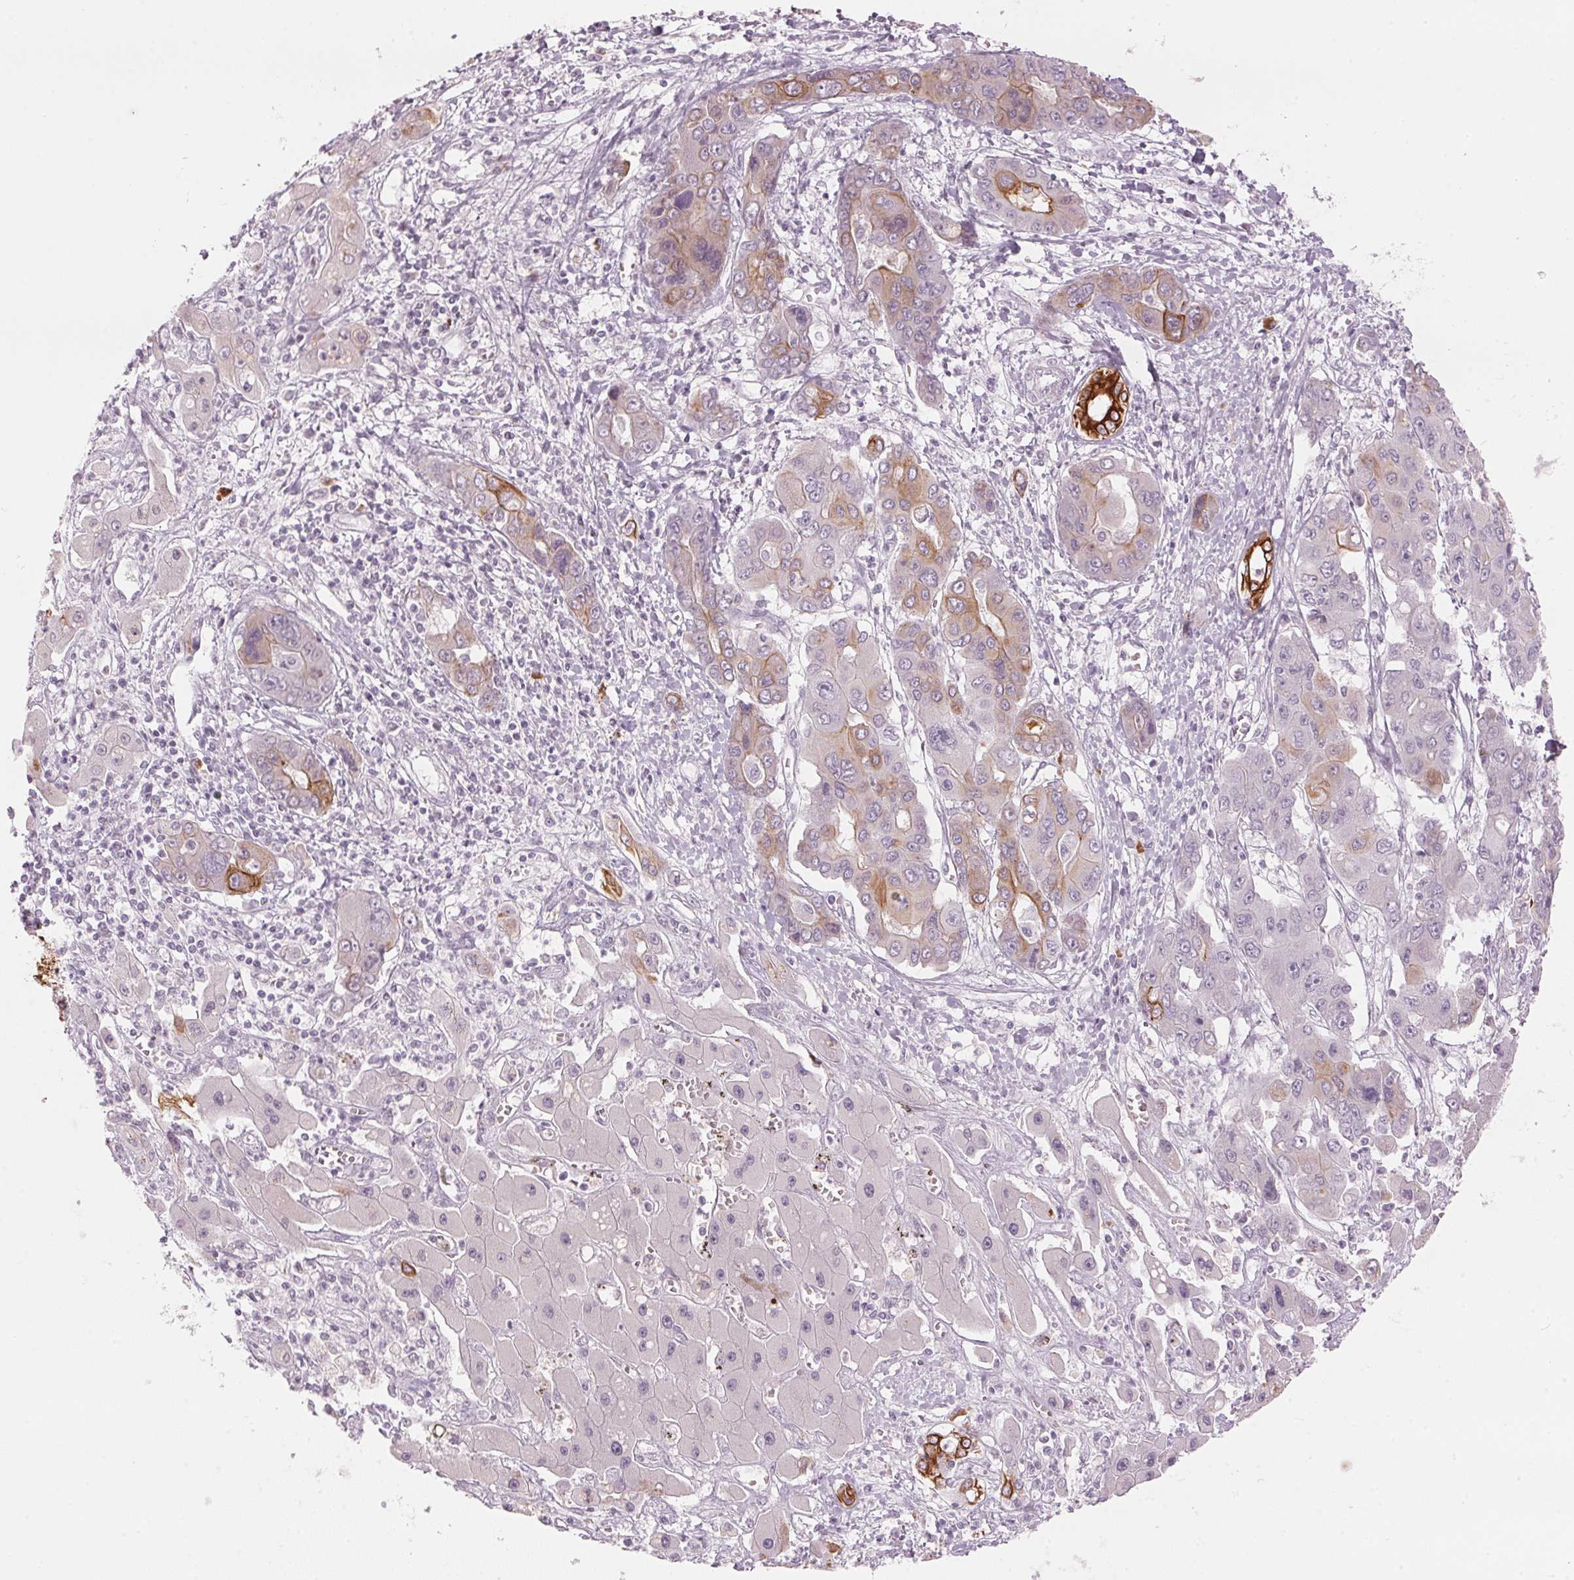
{"staining": {"intensity": "moderate", "quantity": "<25%", "location": "cytoplasmic/membranous"}, "tissue": "liver cancer", "cell_type": "Tumor cells", "image_type": "cancer", "snomed": [{"axis": "morphology", "description": "Cholangiocarcinoma"}, {"axis": "topography", "description": "Liver"}], "caption": "Liver cholangiocarcinoma was stained to show a protein in brown. There is low levels of moderate cytoplasmic/membranous expression in approximately <25% of tumor cells.", "gene": "SCTR", "patient": {"sex": "male", "age": 67}}